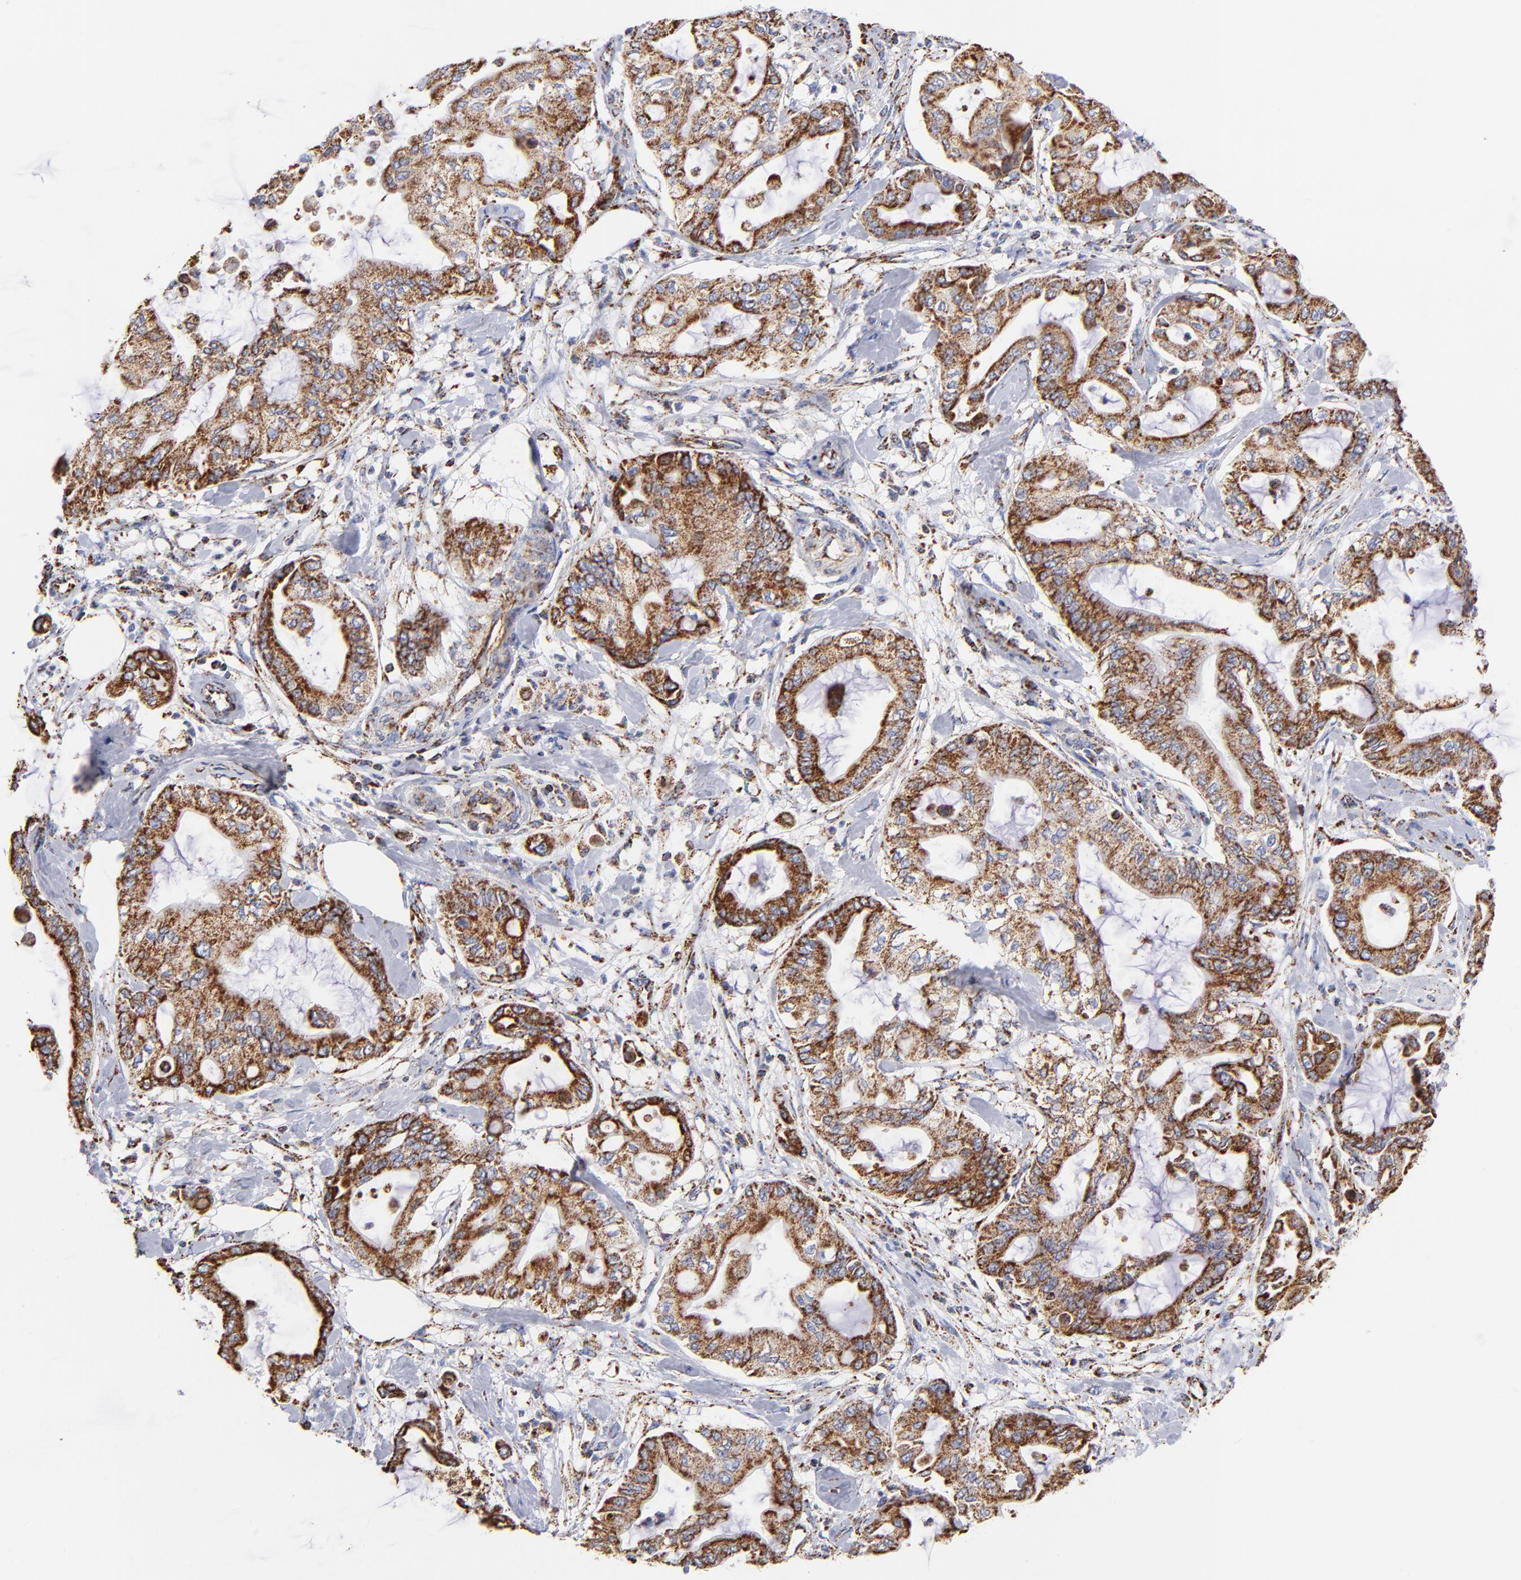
{"staining": {"intensity": "strong", "quantity": ">75%", "location": "cytoplasmic/membranous"}, "tissue": "pancreatic cancer", "cell_type": "Tumor cells", "image_type": "cancer", "snomed": [{"axis": "morphology", "description": "Adenocarcinoma, NOS"}, {"axis": "morphology", "description": "Adenocarcinoma, metastatic, NOS"}, {"axis": "topography", "description": "Lymph node"}, {"axis": "topography", "description": "Pancreas"}, {"axis": "topography", "description": "Duodenum"}], "caption": "Immunohistochemistry (IHC) staining of pancreatic cancer, which reveals high levels of strong cytoplasmic/membranous expression in approximately >75% of tumor cells indicating strong cytoplasmic/membranous protein positivity. The staining was performed using DAB (brown) for protein detection and nuclei were counterstained in hematoxylin (blue).", "gene": "PHB1", "patient": {"sex": "female", "age": 64}}